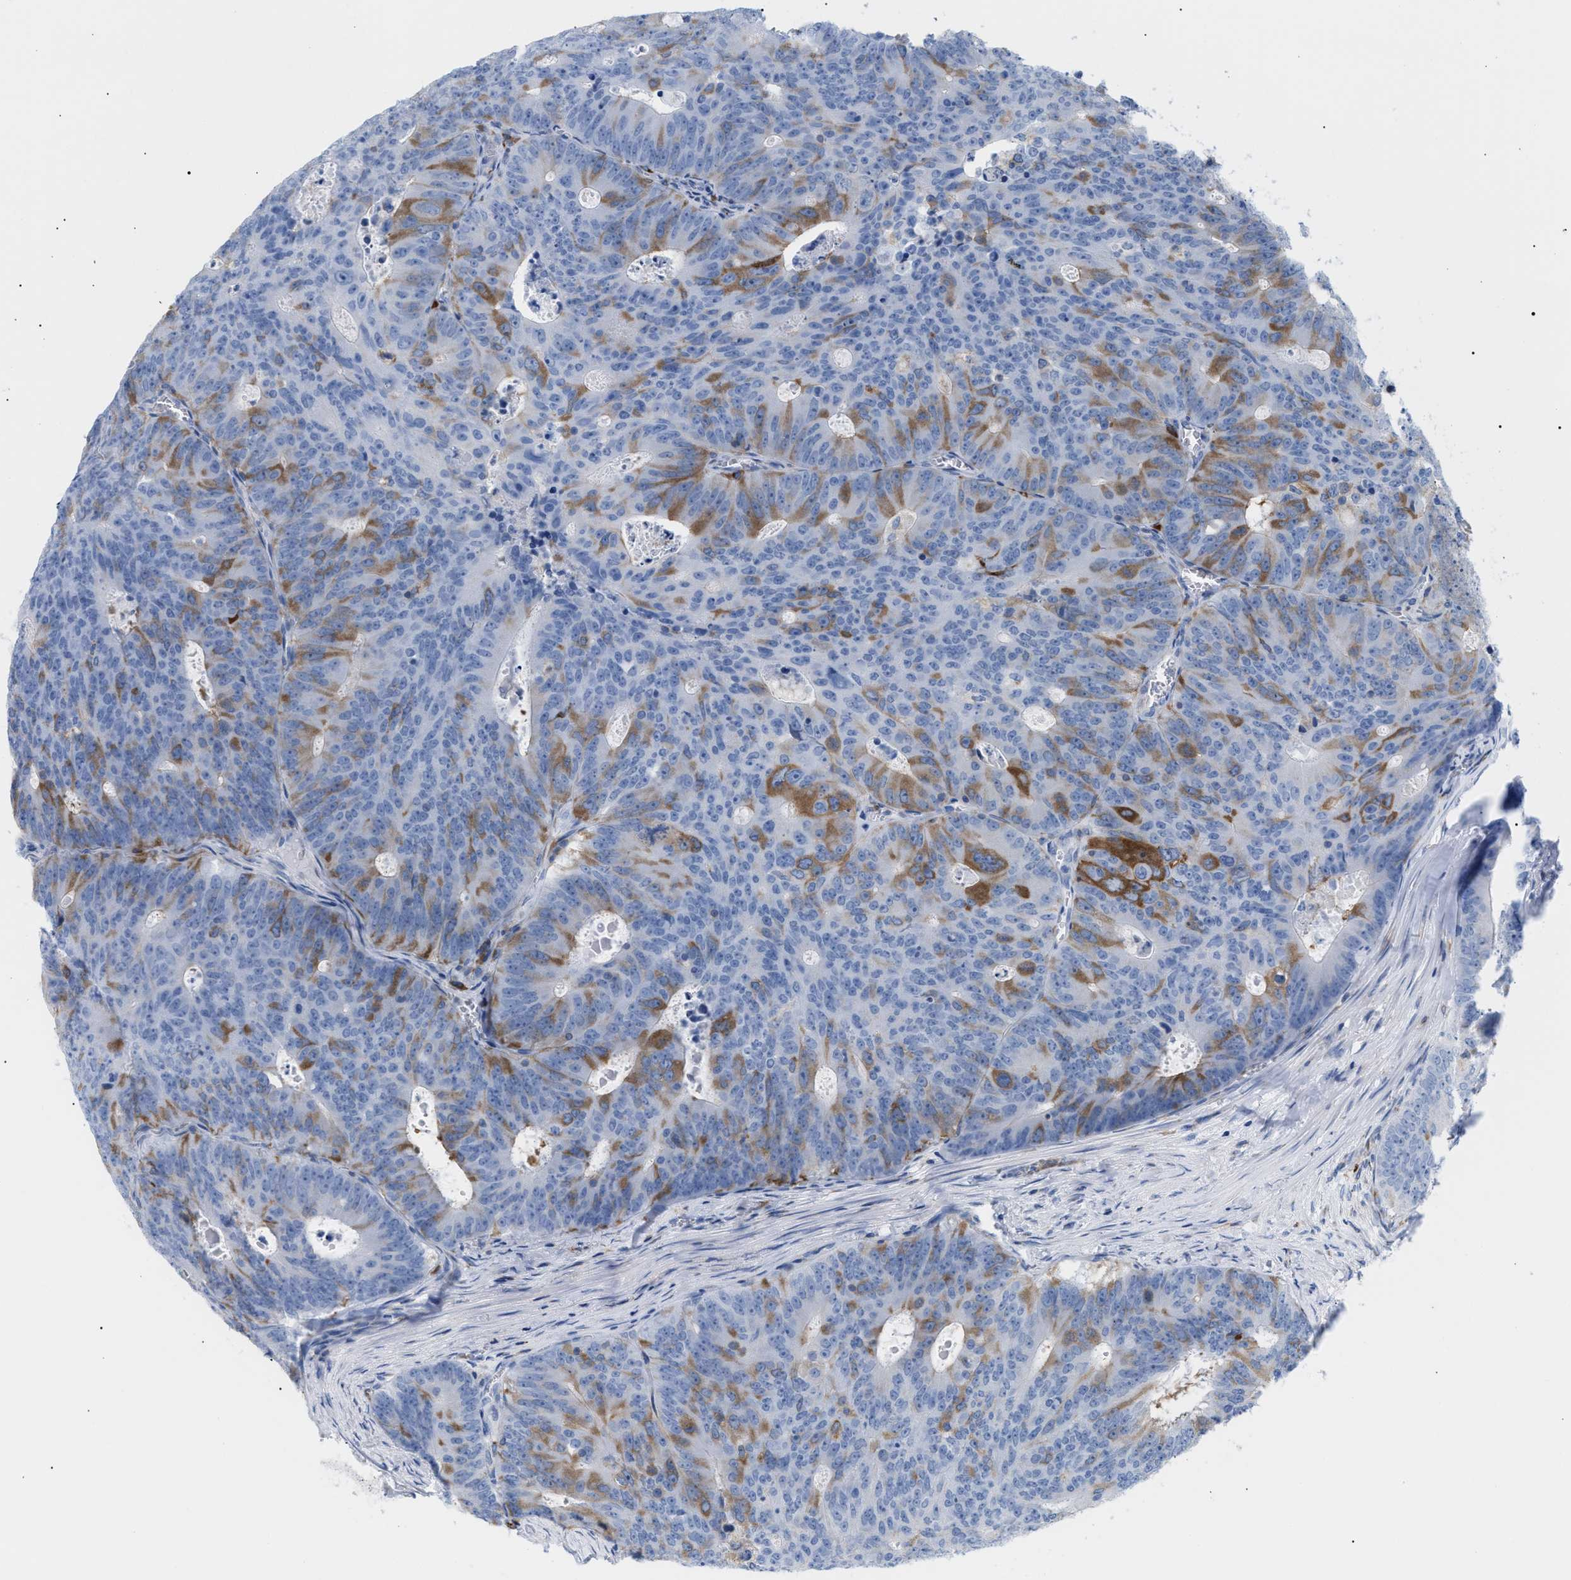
{"staining": {"intensity": "moderate", "quantity": "25%-75%", "location": "cytoplasmic/membranous"}, "tissue": "colorectal cancer", "cell_type": "Tumor cells", "image_type": "cancer", "snomed": [{"axis": "morphology", "description": "Adenocarcinoma, NOS"}, {"axis": "topography", "description": "Colon"}], "caption": "A high-resolution photomicrograph shows immunohistochemistry staining of colorectal cancer (adenocarcinoma), which reveals moderate cytoplasmic/membranous staining in about 25%-75% of tumor cells. The staining was performed using DAB (3,3'-diaminobenzidine) to visualize the protein expression in brown, while the nuclei were stained in blue with hematoxylin (Magnification: 20x).", "gene": "TACC3", "patient": {"sex": "male", "age": 87}}